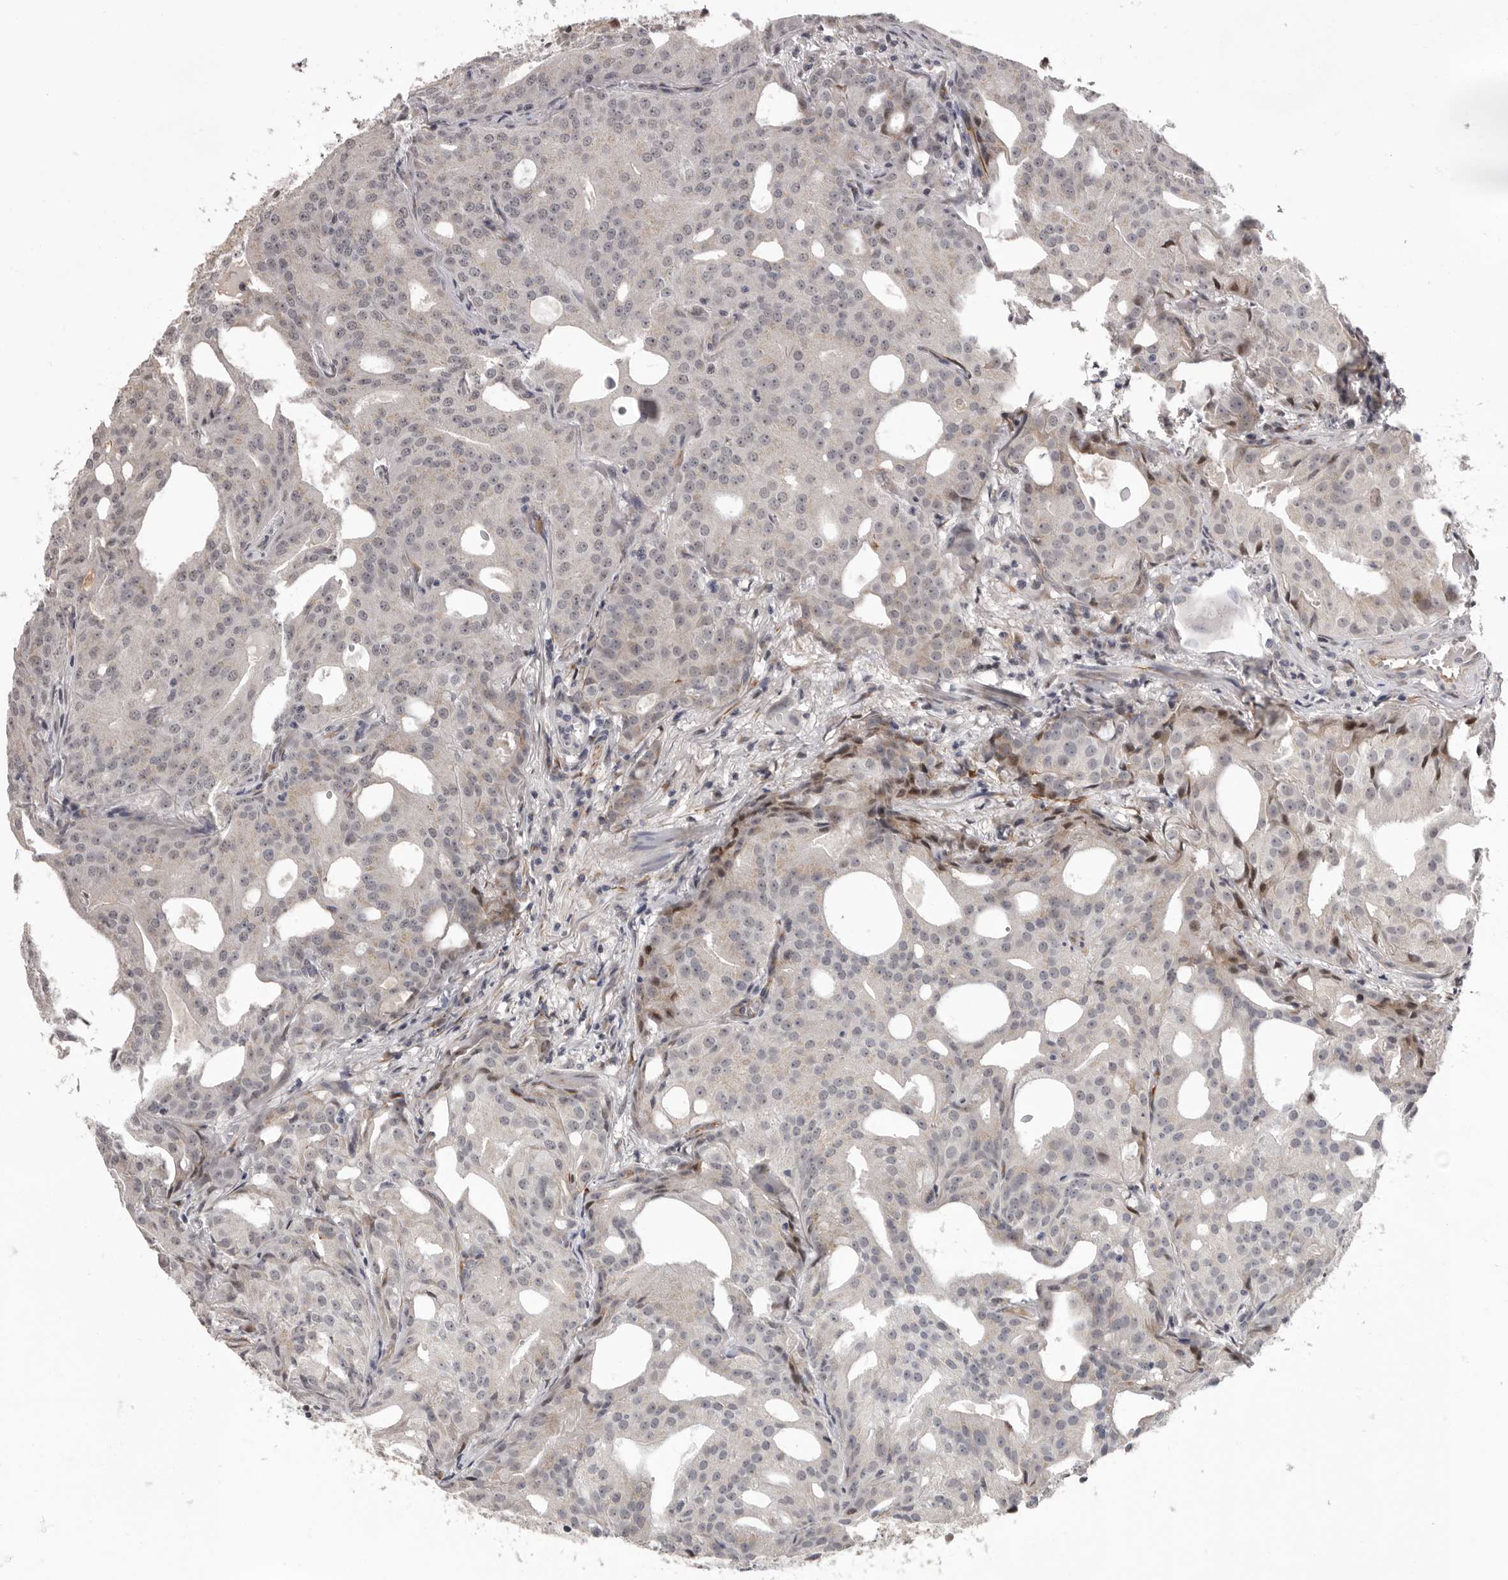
{"staining": {"intensity": "negative", "quantity": "none", "location": "none"}, "tissue": "prostate cancer", "cell_type": "Tumor cells", "image_type": "cancer", "snomed": [{"axis": "morphology", "description": "Adenocarcinoma, Medium grade"}, {"axis": "topography", "description": "Prostate"}], "caption": "Immunohistochemistry micrograph of neoplastic tissue: human prostate medium-grade adenocarcinoma stained with DAB shows no significant protein positivity in tumor cells.", "gene": "RALGPS2", "patient": {"sex": "male", "age": 88}}